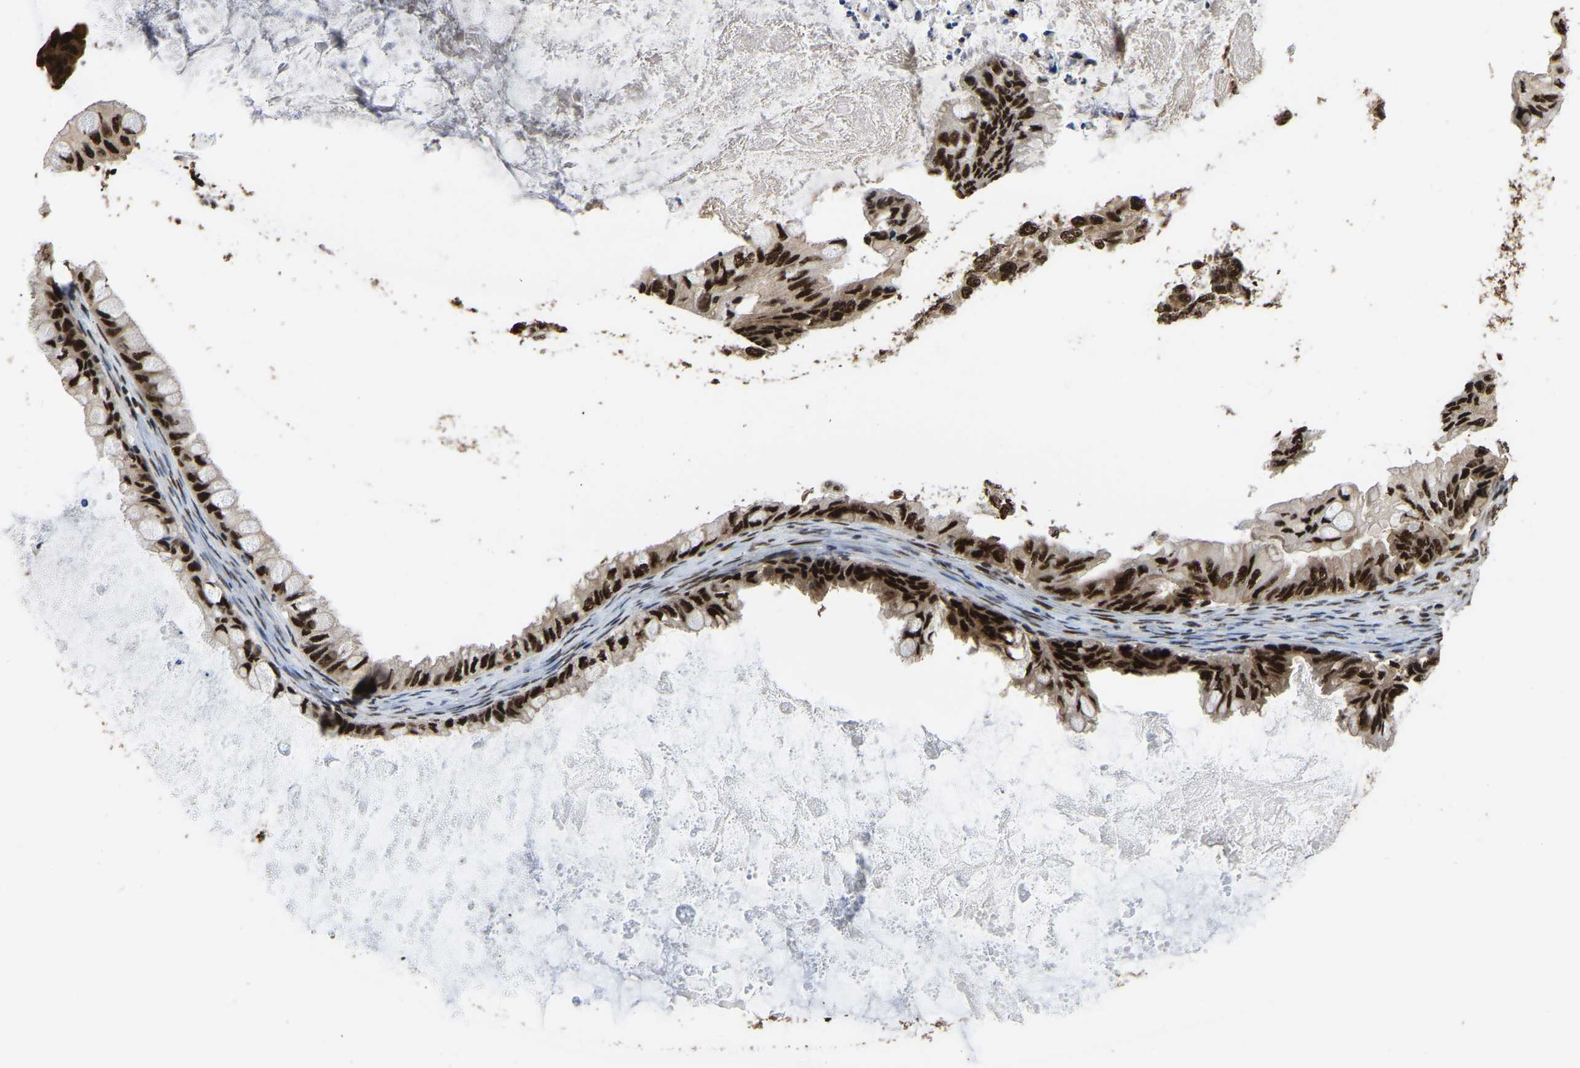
{"staining": {"intensity": "strong", "quantity": ">75%", "location": "nuclear"}, "tissue": "ovarian cancer", "cell_type": "Tumor cells", "image_type": "cancer", "snomed": [{"axis": "morphology", "description": "Cystadenocarcinoma, mucinous, NOS"}, {"axis": "topography", "description": "Ovary"}], "caption": "Immunohistochemistry (IHC) photomicrograph of human ovarian cancer stained for a protein (brown), which demonstrates high levels of strong nuclear expression in approximately >75% of tumor cells.", "gene": "TBL1XR1", "patient": {"sex": "female", "age": 80}}